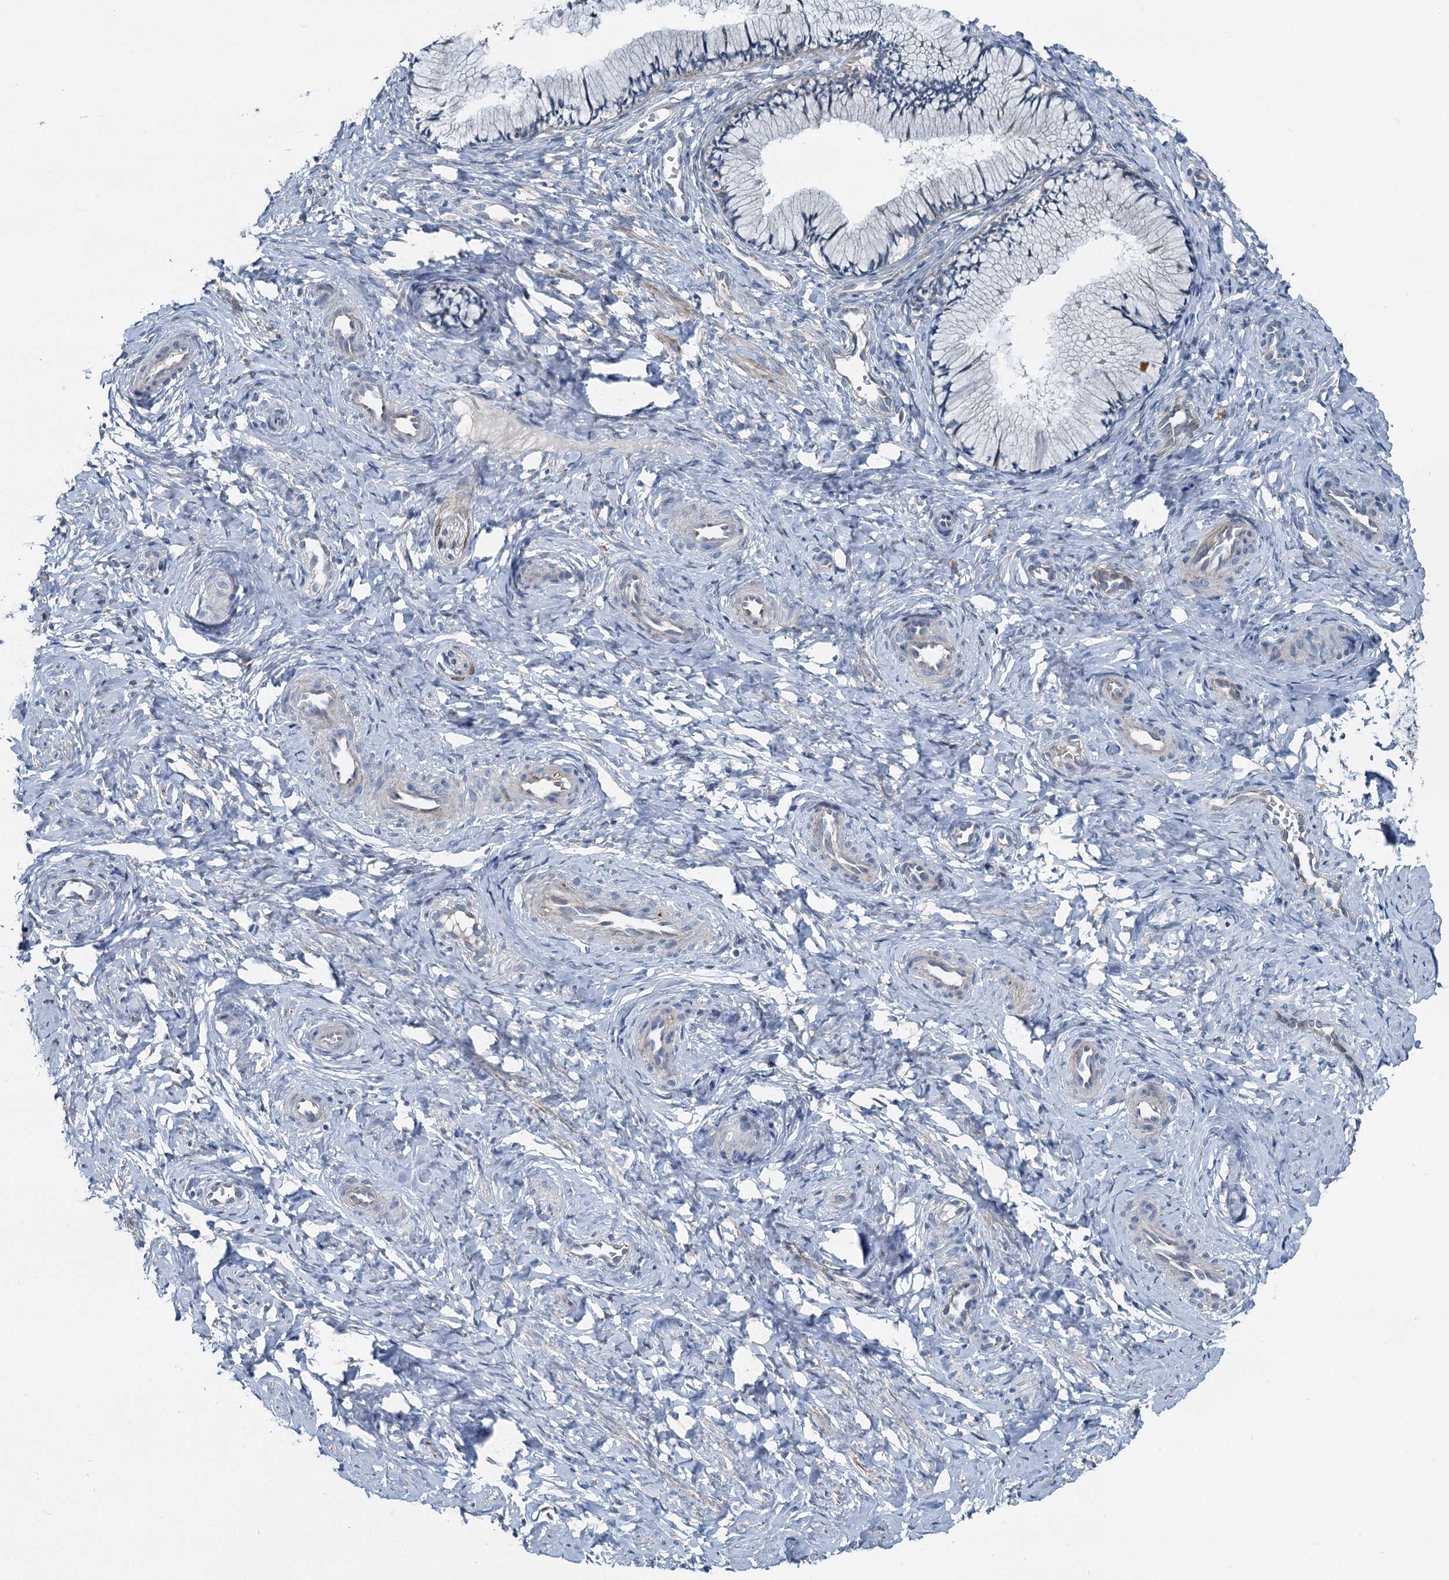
{"staining": {"intensity": "negative", "quantity": "none", "location": "none"}, "tissue": "cervix", "cell_type": "Glandular cells", "image_type": "normal", "snomed": [{"axis": "morphology", "description": "Normal tissue, NOS"}, {"axis": "topography", "description": "Cervix"}], "caption": "The immunohistochemistry histopathology image has no significant staining in glandular cells of cervix.", "gene": "C6orf120", "patient": {"sex": "female", "age": 27}}